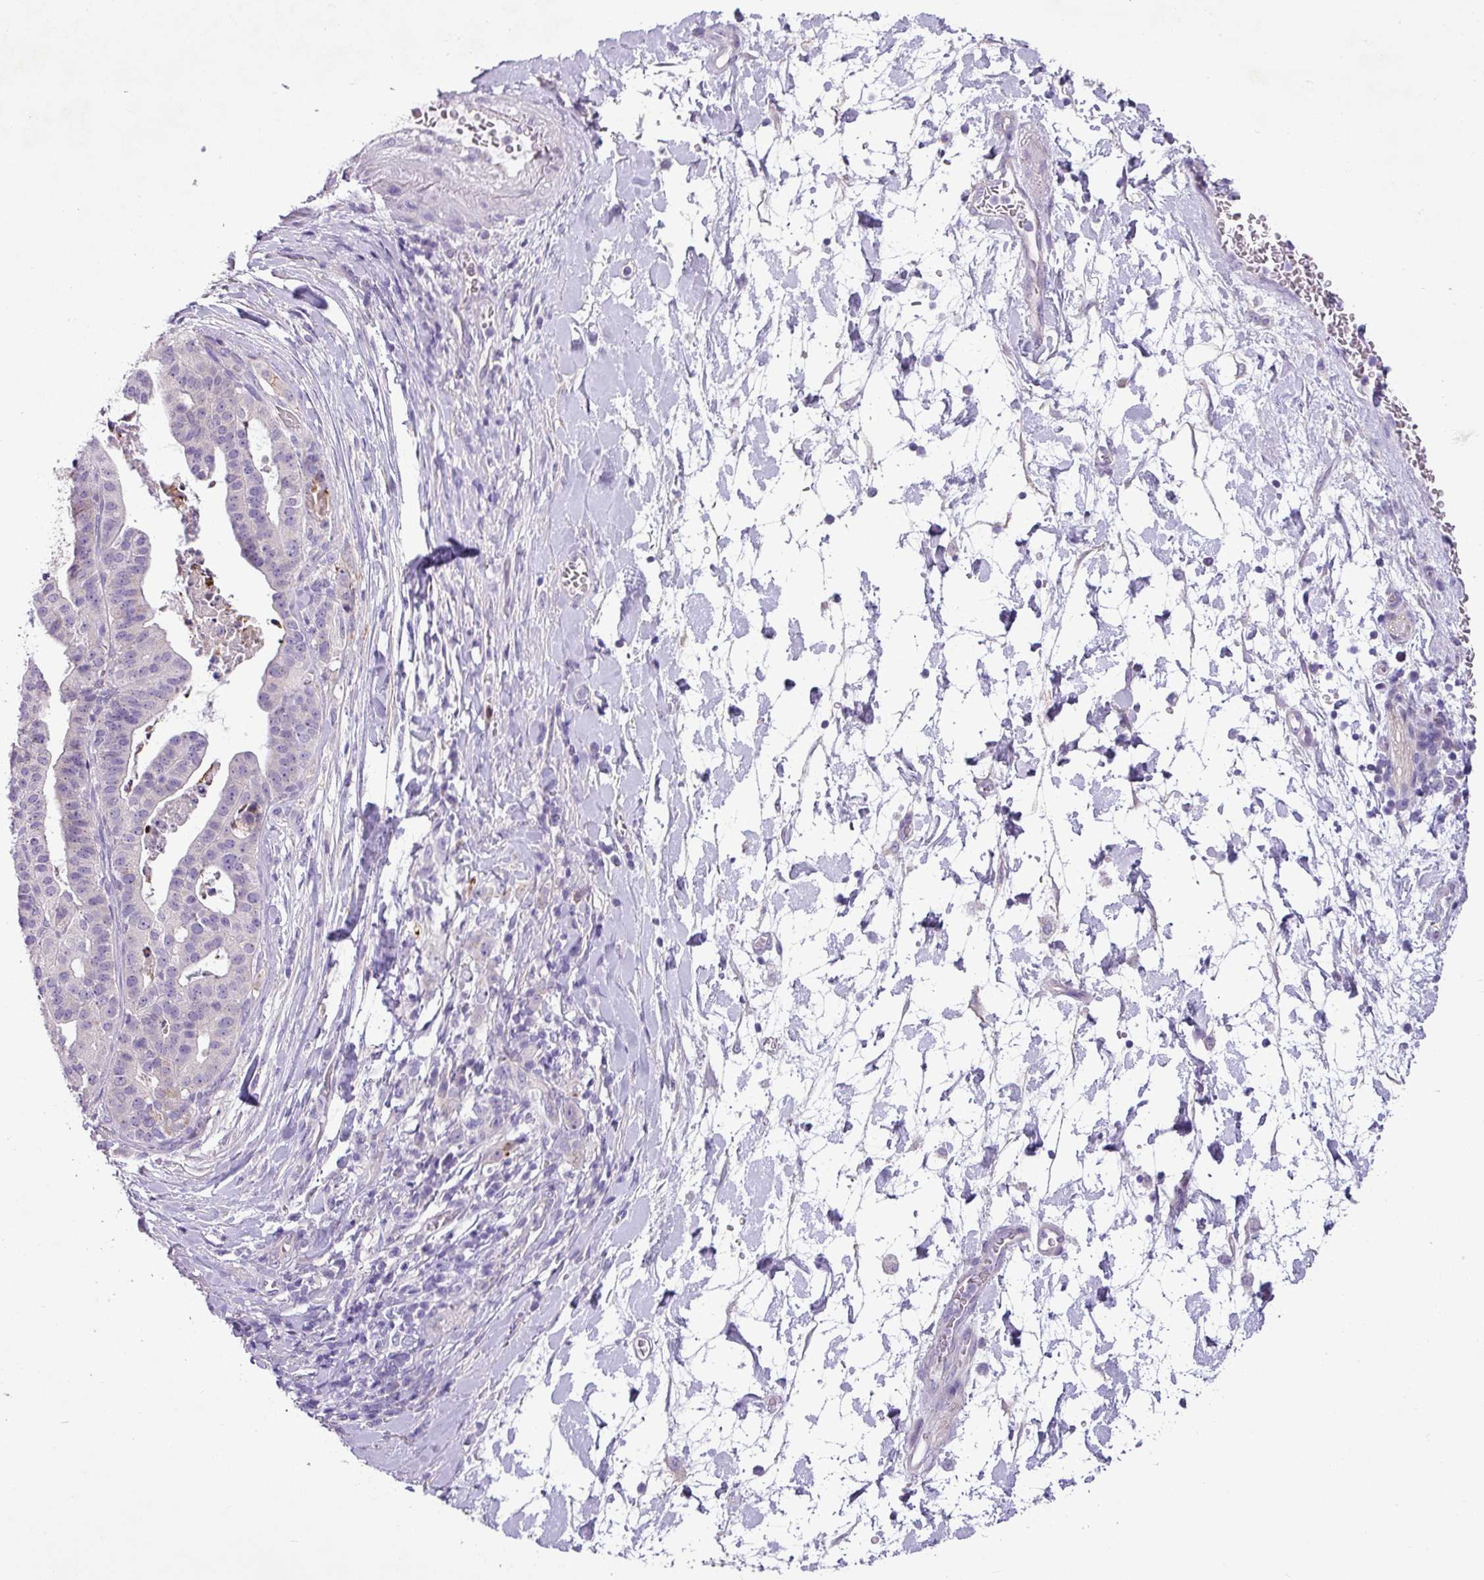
{"staining": {"intensity": "negative", "quantity": "none", "location": "none"}, "tissue": "stomach cancer", "cell_type": "Tumor cells", "image_type": "cancer", "snomed": [{"axis": "morphology", "description": "Adenocarcinoma, NOS"}, {"axis": "topography", "description": "Stomach"}], "caption": "Immunohistochemical staining of human stomach cancer reveals no significant staining in tumor cells.", "gene": "TMEM178B", "patient": {"sex": "male", "age": 48}}